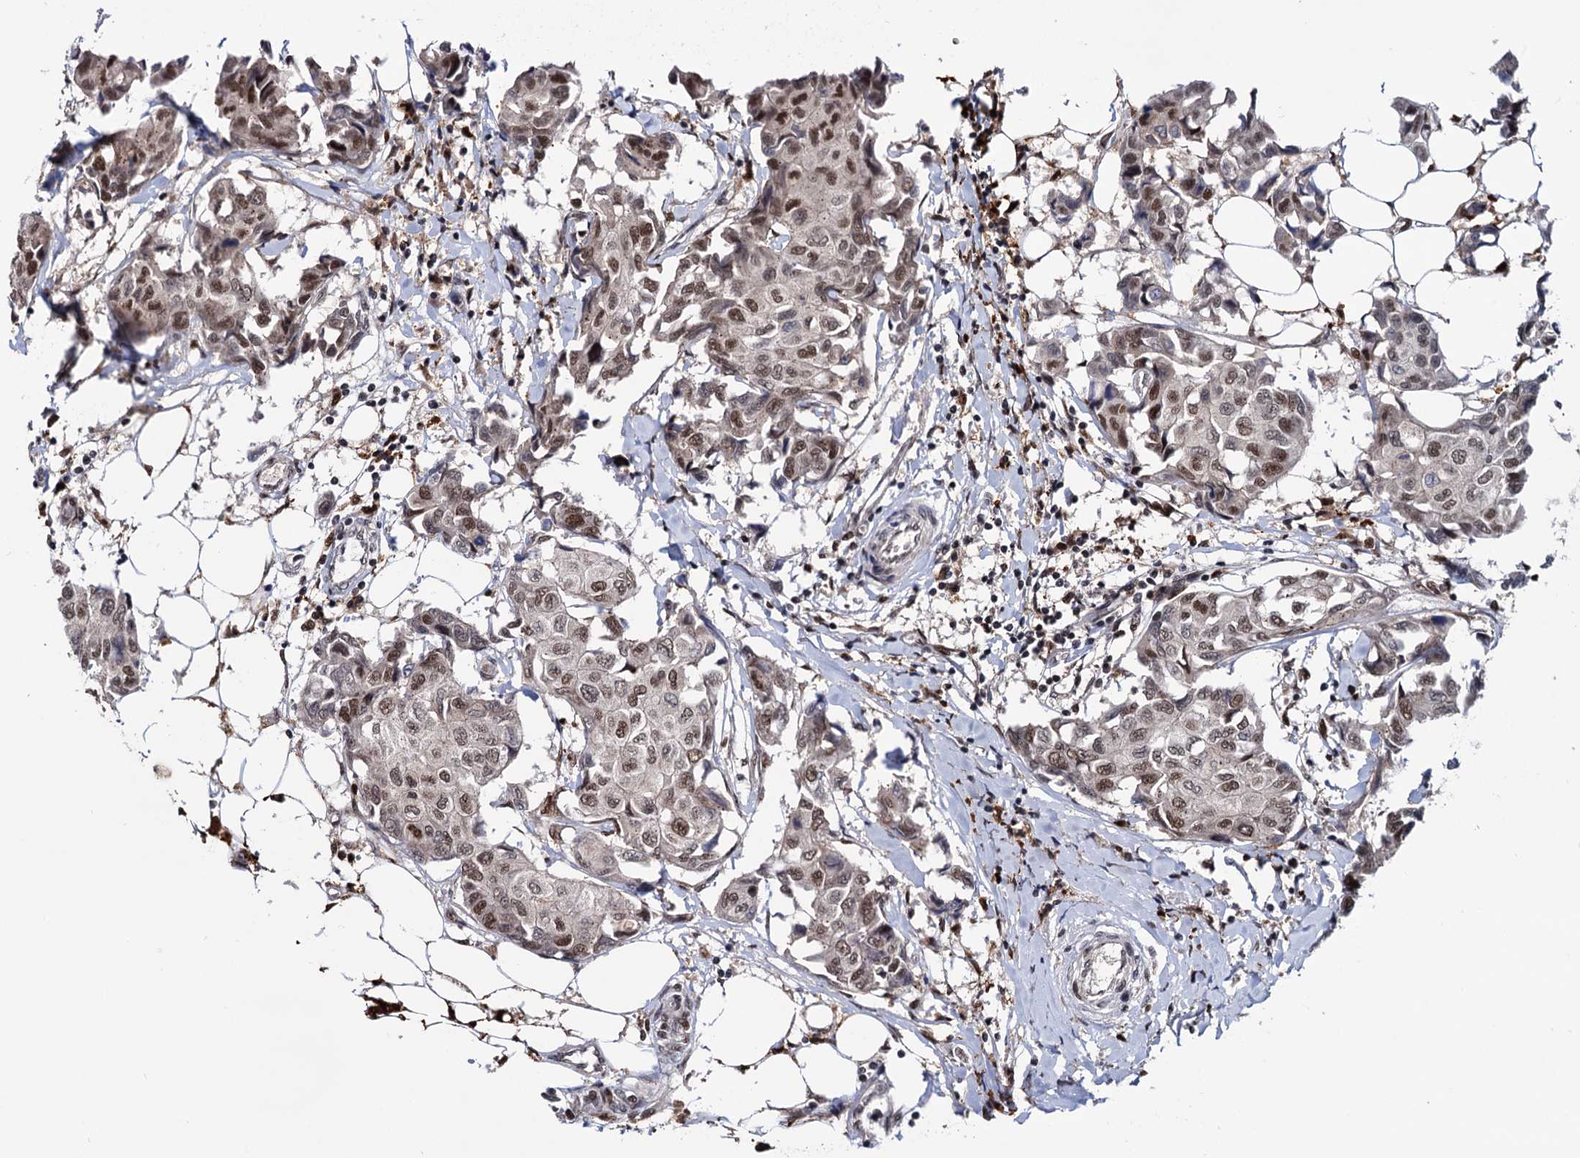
{"staining": {"intensity": "moderate", "quantity": ">75%", "location": "nuclear"}, "tissue": "breast cancer", "cell_type": "Tumor cells", "image_type": "cancer", "snomed": [{"axis": "morphology", "description": "Duct carcinoma"}, {"axis": "topography", "description": "Breast"}], "caption": "This histopathology image shows intraductal carcinoma (breast) stained with immunohistochemistry (IHC) to label a protein in brown. The nuclear of tumor cells show moderate positivity for the protein. Nuclei are counter-stained blue.", "gene": "RNASEH2B", "patient": {"sex": "female", "age": 80}}